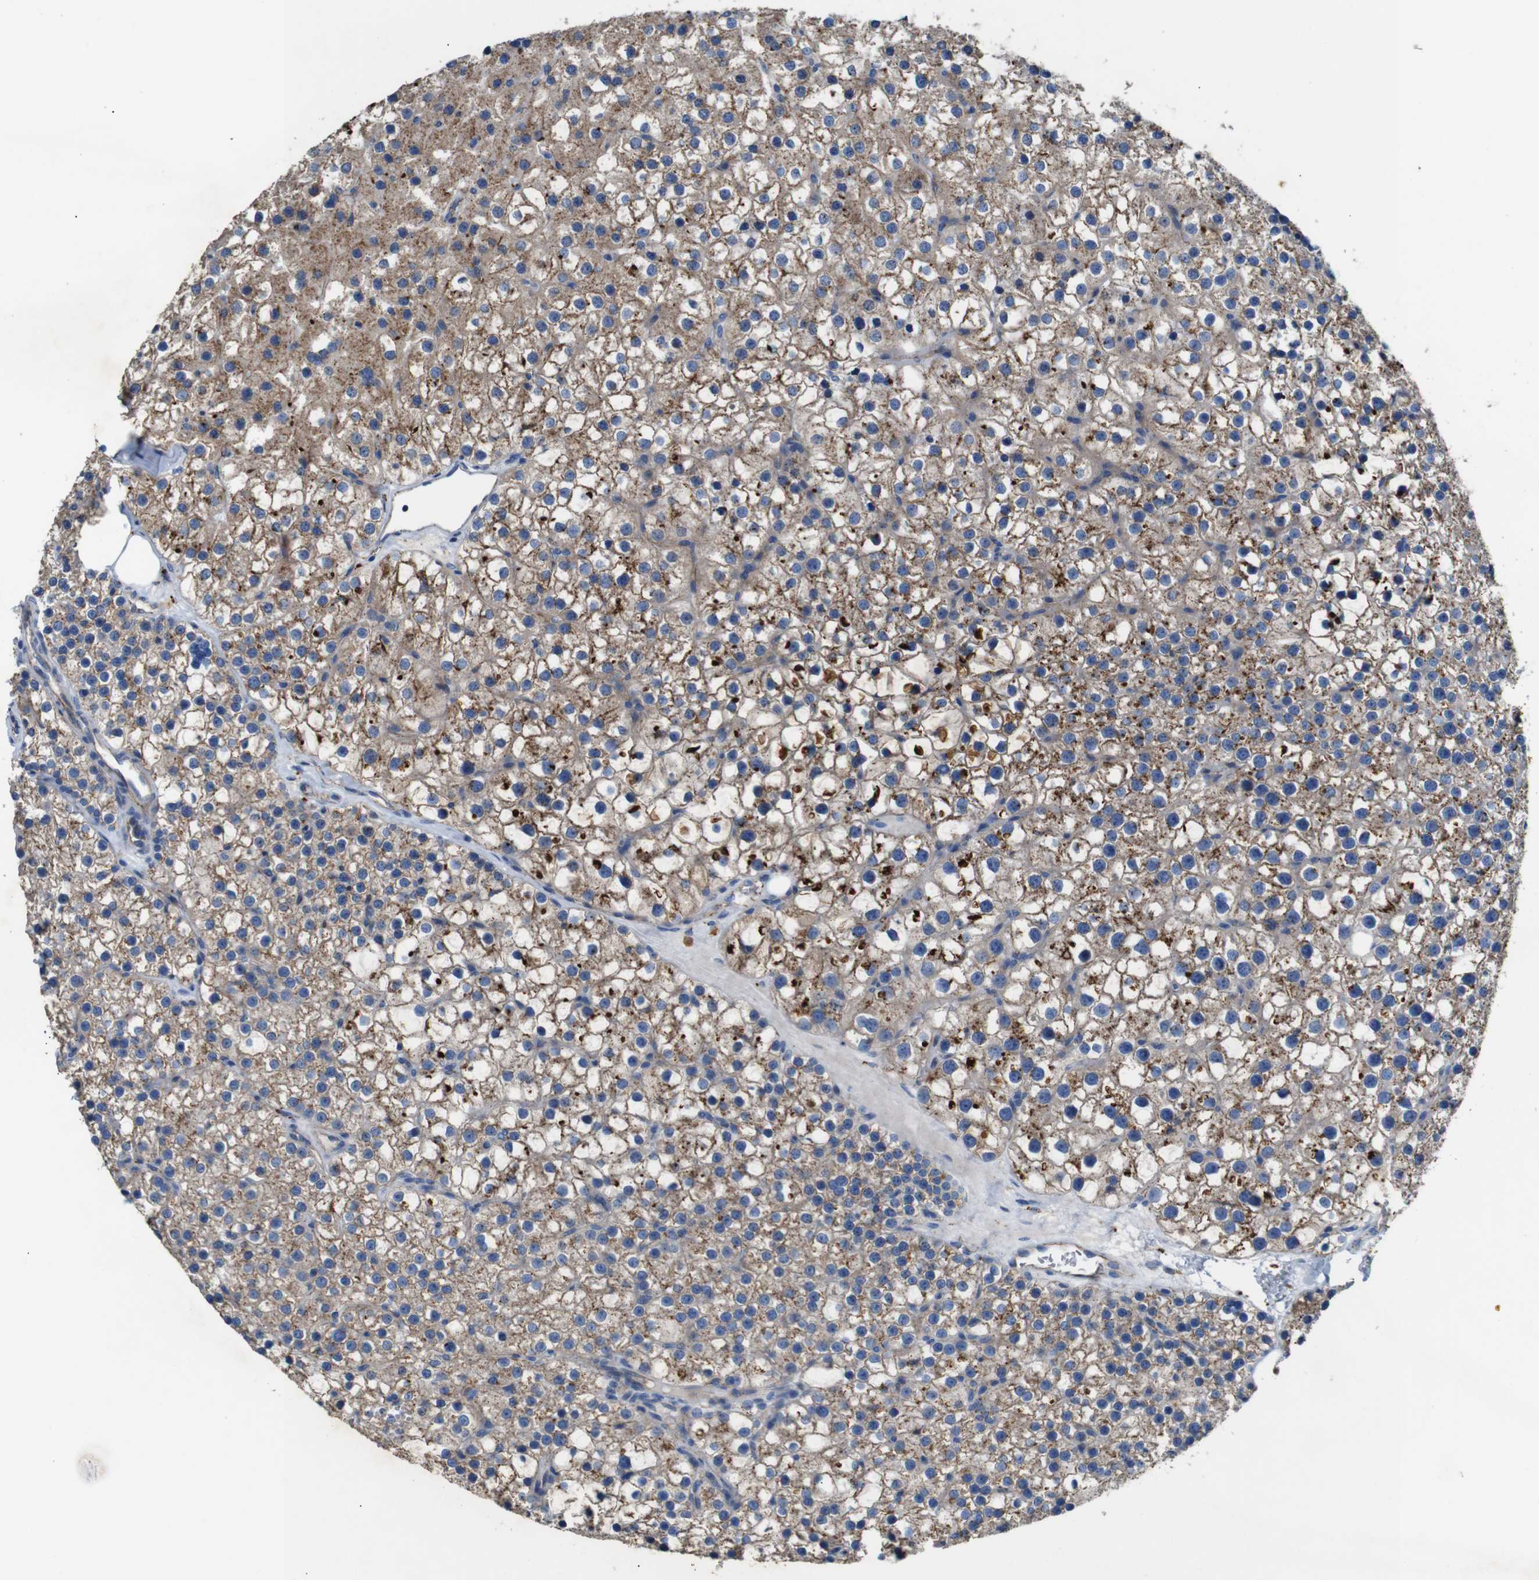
{"staining": {"intensity": "moderate", "quantity": "25%-75%", "location": "cytoplasmic/membranous"}, "tissue": "parathyroid gland", "cell_type": "Glandular cells", "image_type": "normal", "snomed": [{"axis": "morphology", "description": "Normal tissue, NOS"}, {"axis": "morphology", "description": "Adenoma, NOS"}, {"axis": "topography", "description": "Parathyroid gland"}], "caption": "A micrograph of human parathyroid gland stained for a protein reveals moderate cytoplasmic/membranous brown staining in glandular cells. (Stains: DAB (3,3'-diaminobenzidine) in brown, nuclei in blue, Microscopy: brightfield microscopy at high magnification).", "gene": "NHLRC3", "patient": {"sex": "female", "age": 70}}